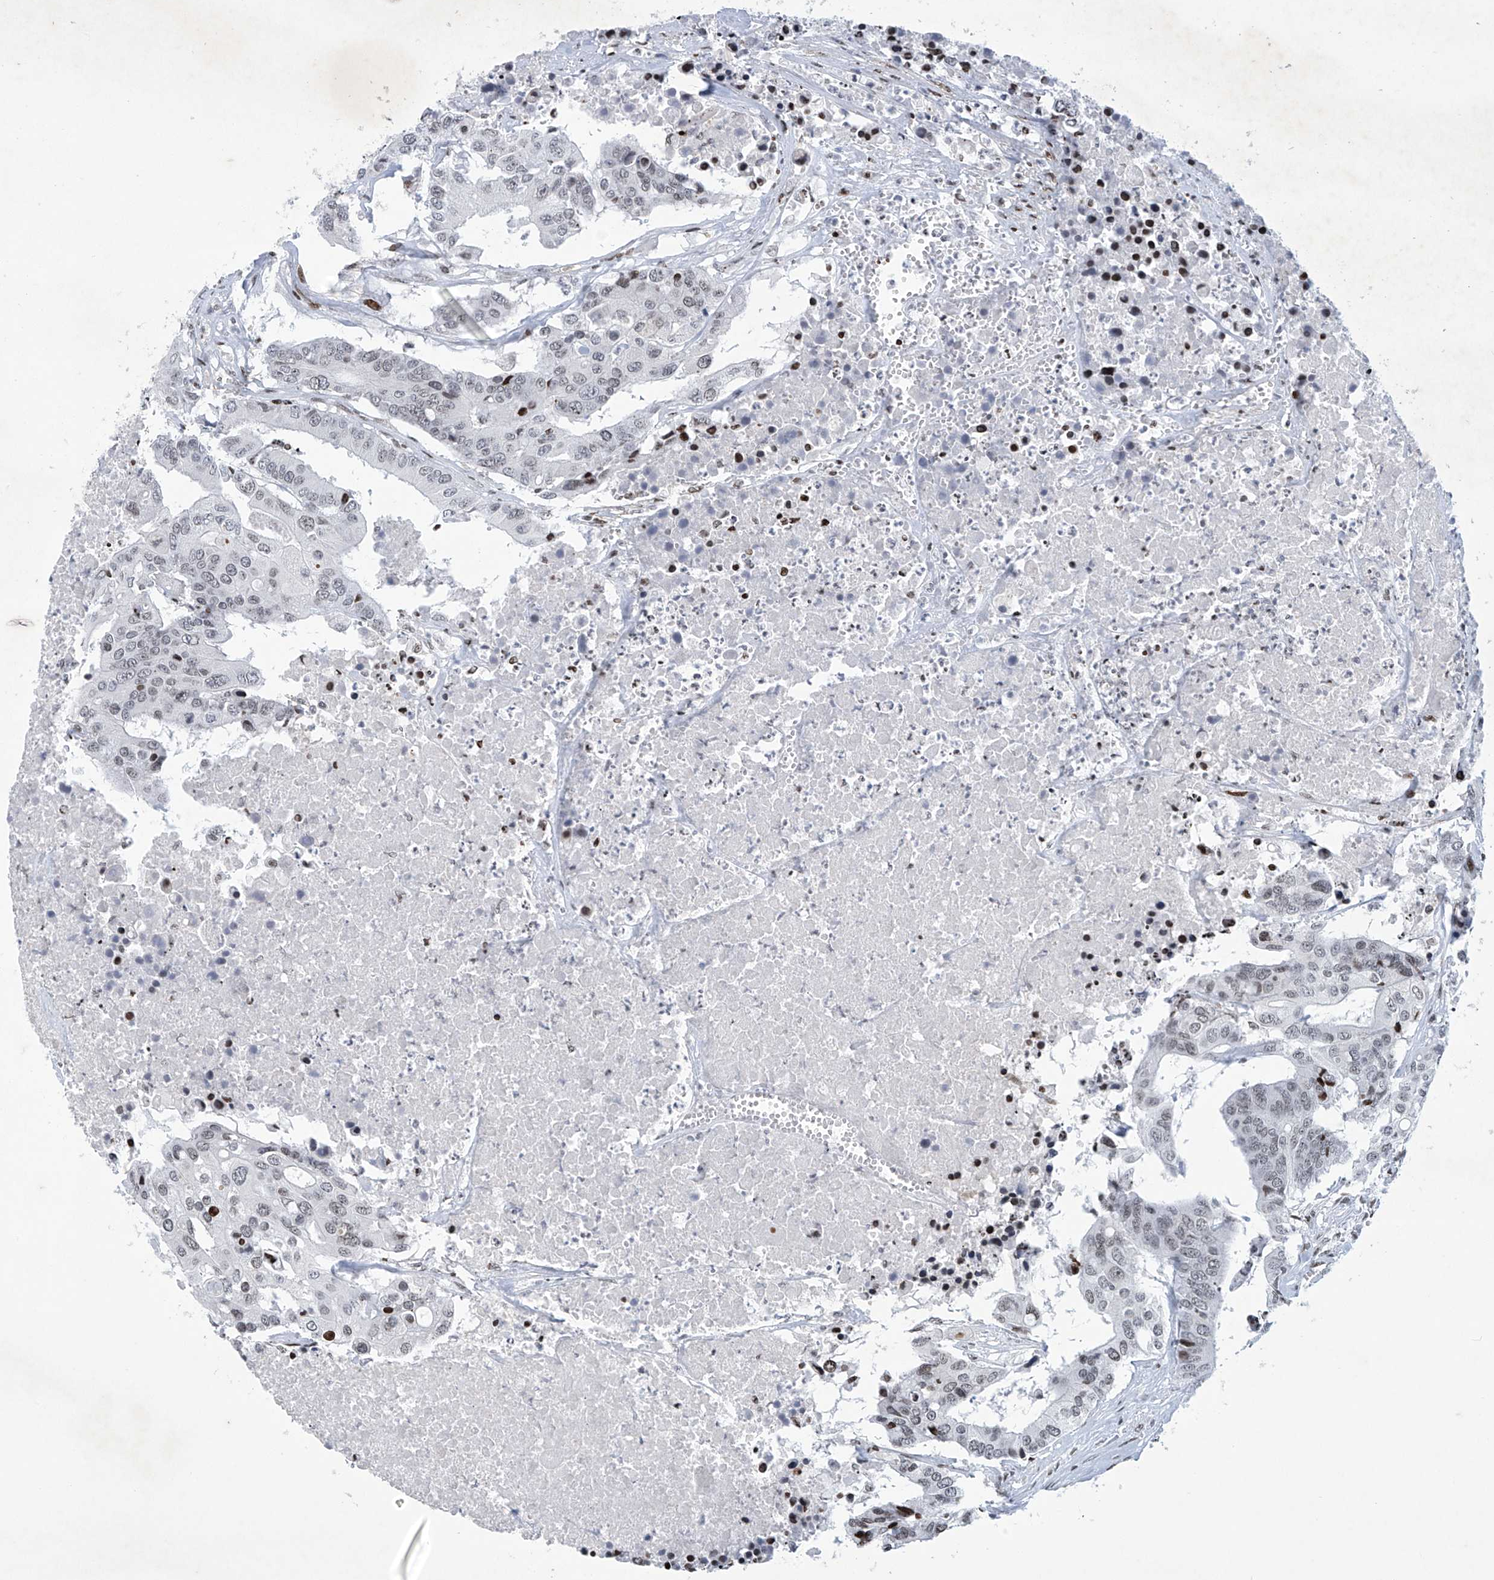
{"staining": {"intensity": "weak", "quantity": ">75%", "location": "nuclear"}, "tissue": "colorectal cancer", "cell_type": "Tumor cells", "image_type": "cancer", "snomed": [{"axis": "morphology", "description": "Adenocarcinoma, NOS"}, {"axis": "topography", "description": "Colon"}], "caption": "Immunohistochemistry staining of colorectal cancer, which reveals low levels of weak nuclear expression in about >75% of tumor cells indicating weak nuclear protein expression. The staining was performed using DAB (brown) for protein detection and nuclei were counterstained in hematoxylin (blue).", "gene": "RFX7", "patient": {"sex": "male", "age": 77}}